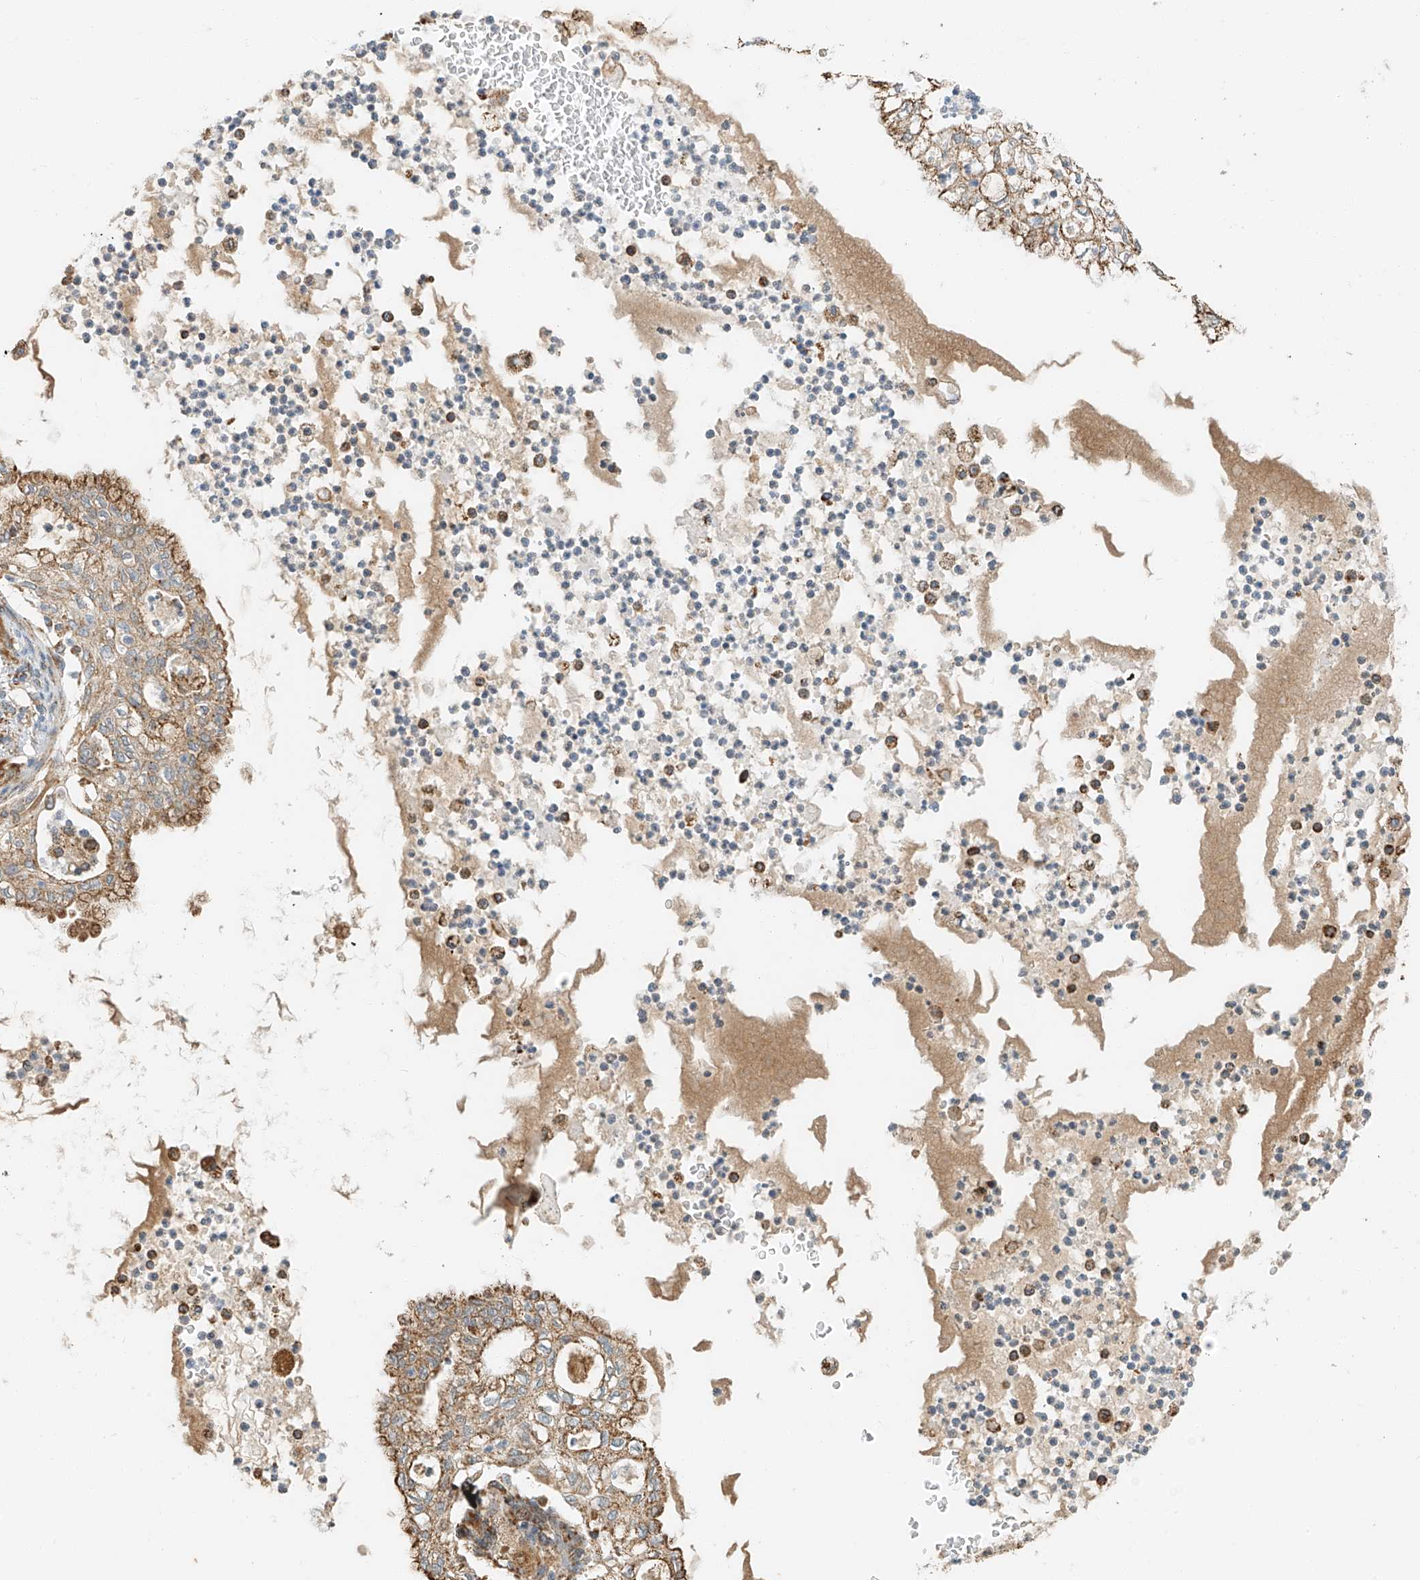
{"staining": {"intensity": "moderate", "quantity": ">75%", "location": "cytoplasmic/membranous"}, "tissue": "lung cancer", "cell_type": "Tumor cells", "image_type": "cancer", "snomed": [{"axis": "morphology", "description": "Adenocarcinoma, NOS"}, {"axis": "topography", "description": "Lung"}], "caption": "Moderate cytoplasmic/membranous staining for a protein is present in about >75% of tumor cells of lung cancer using immunohistochemistry (IHC).", "gene": "YIPF7", "patient": {"sex": "female", "age": 70}}